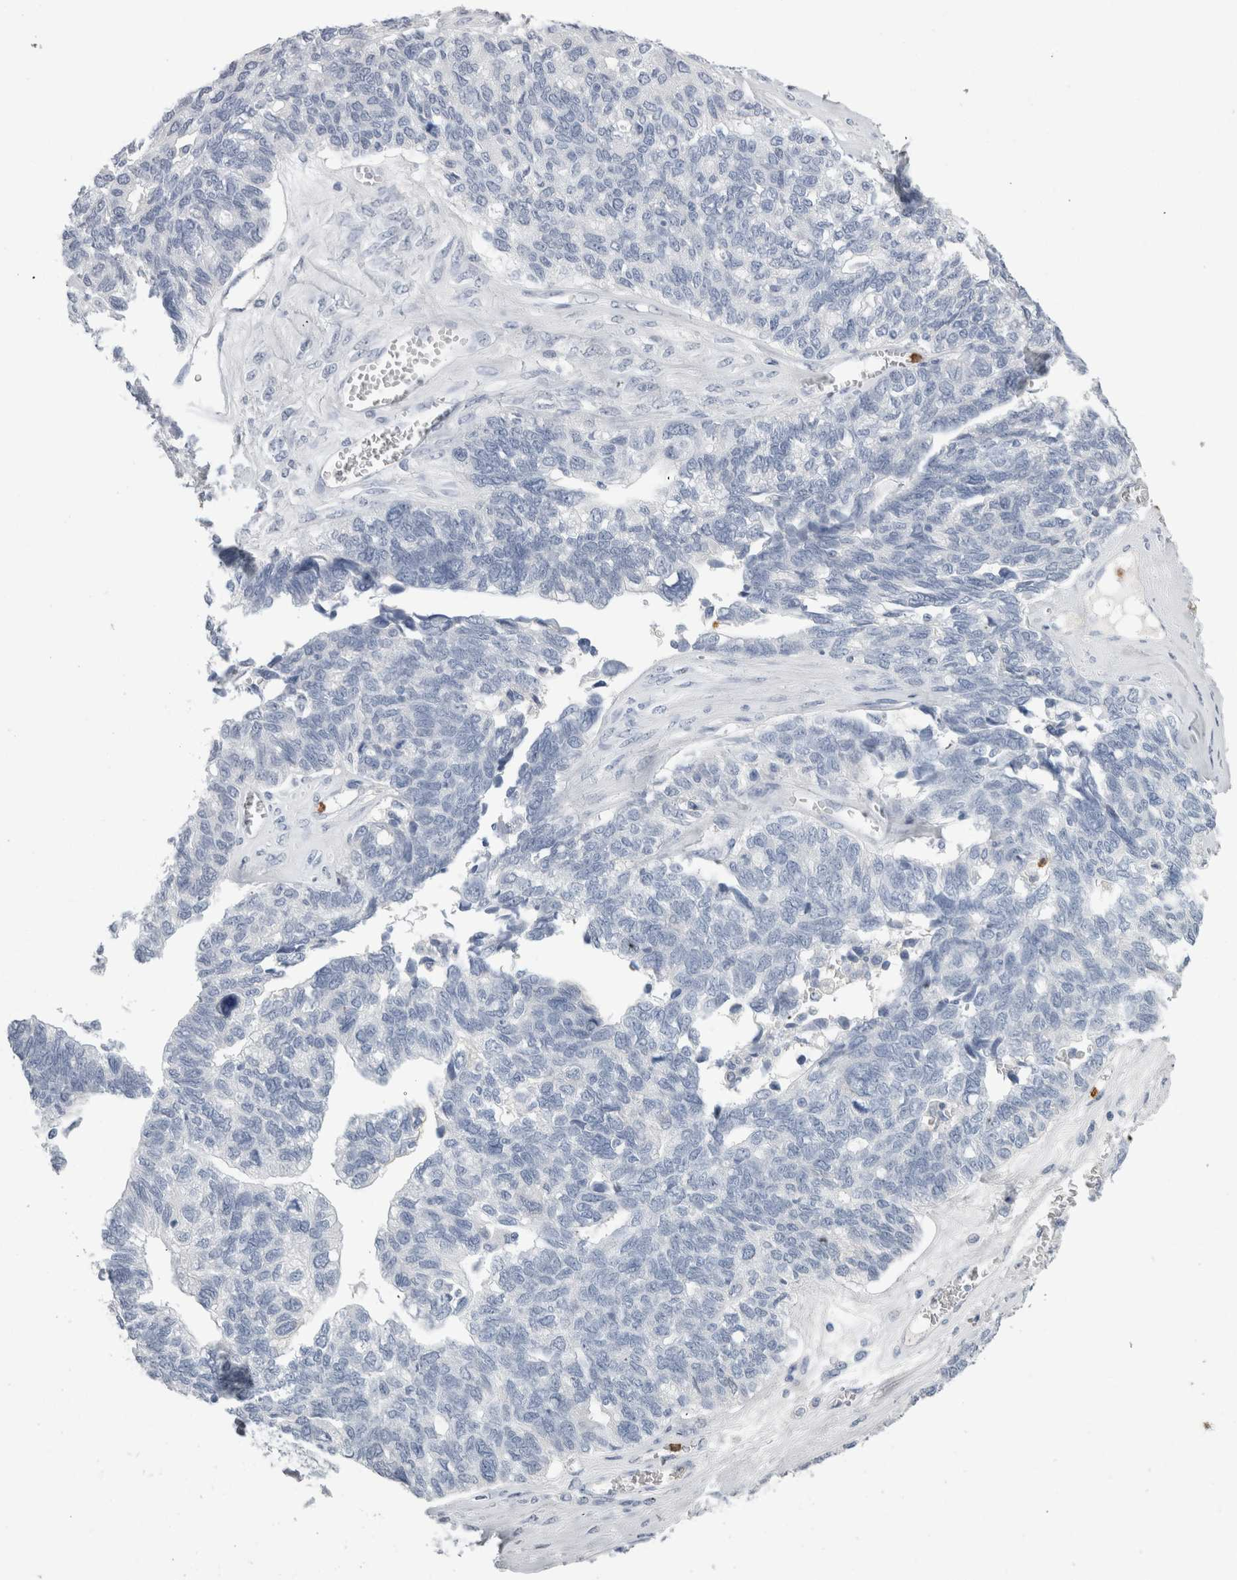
{"staining": {"intensity": "negative", "quantity": "none", "location": "none"}, "tissue": "ovarian cancer", "cell_type": "Tumor cells", "image_type": "cancer", "snomed": [{"axis": "morphology", "description": "Cystadenocarcinoma, serous, NOS"}, {"axis": "topography", "description": "Ovary"}], "caption": "Ovarian serous cystadenocarcinoma stained for a protein using immunohistochemistry demonstrates no staining tumor cells.", "gene": "S100A12", "patient": {"sex": "female", "age": 79}}